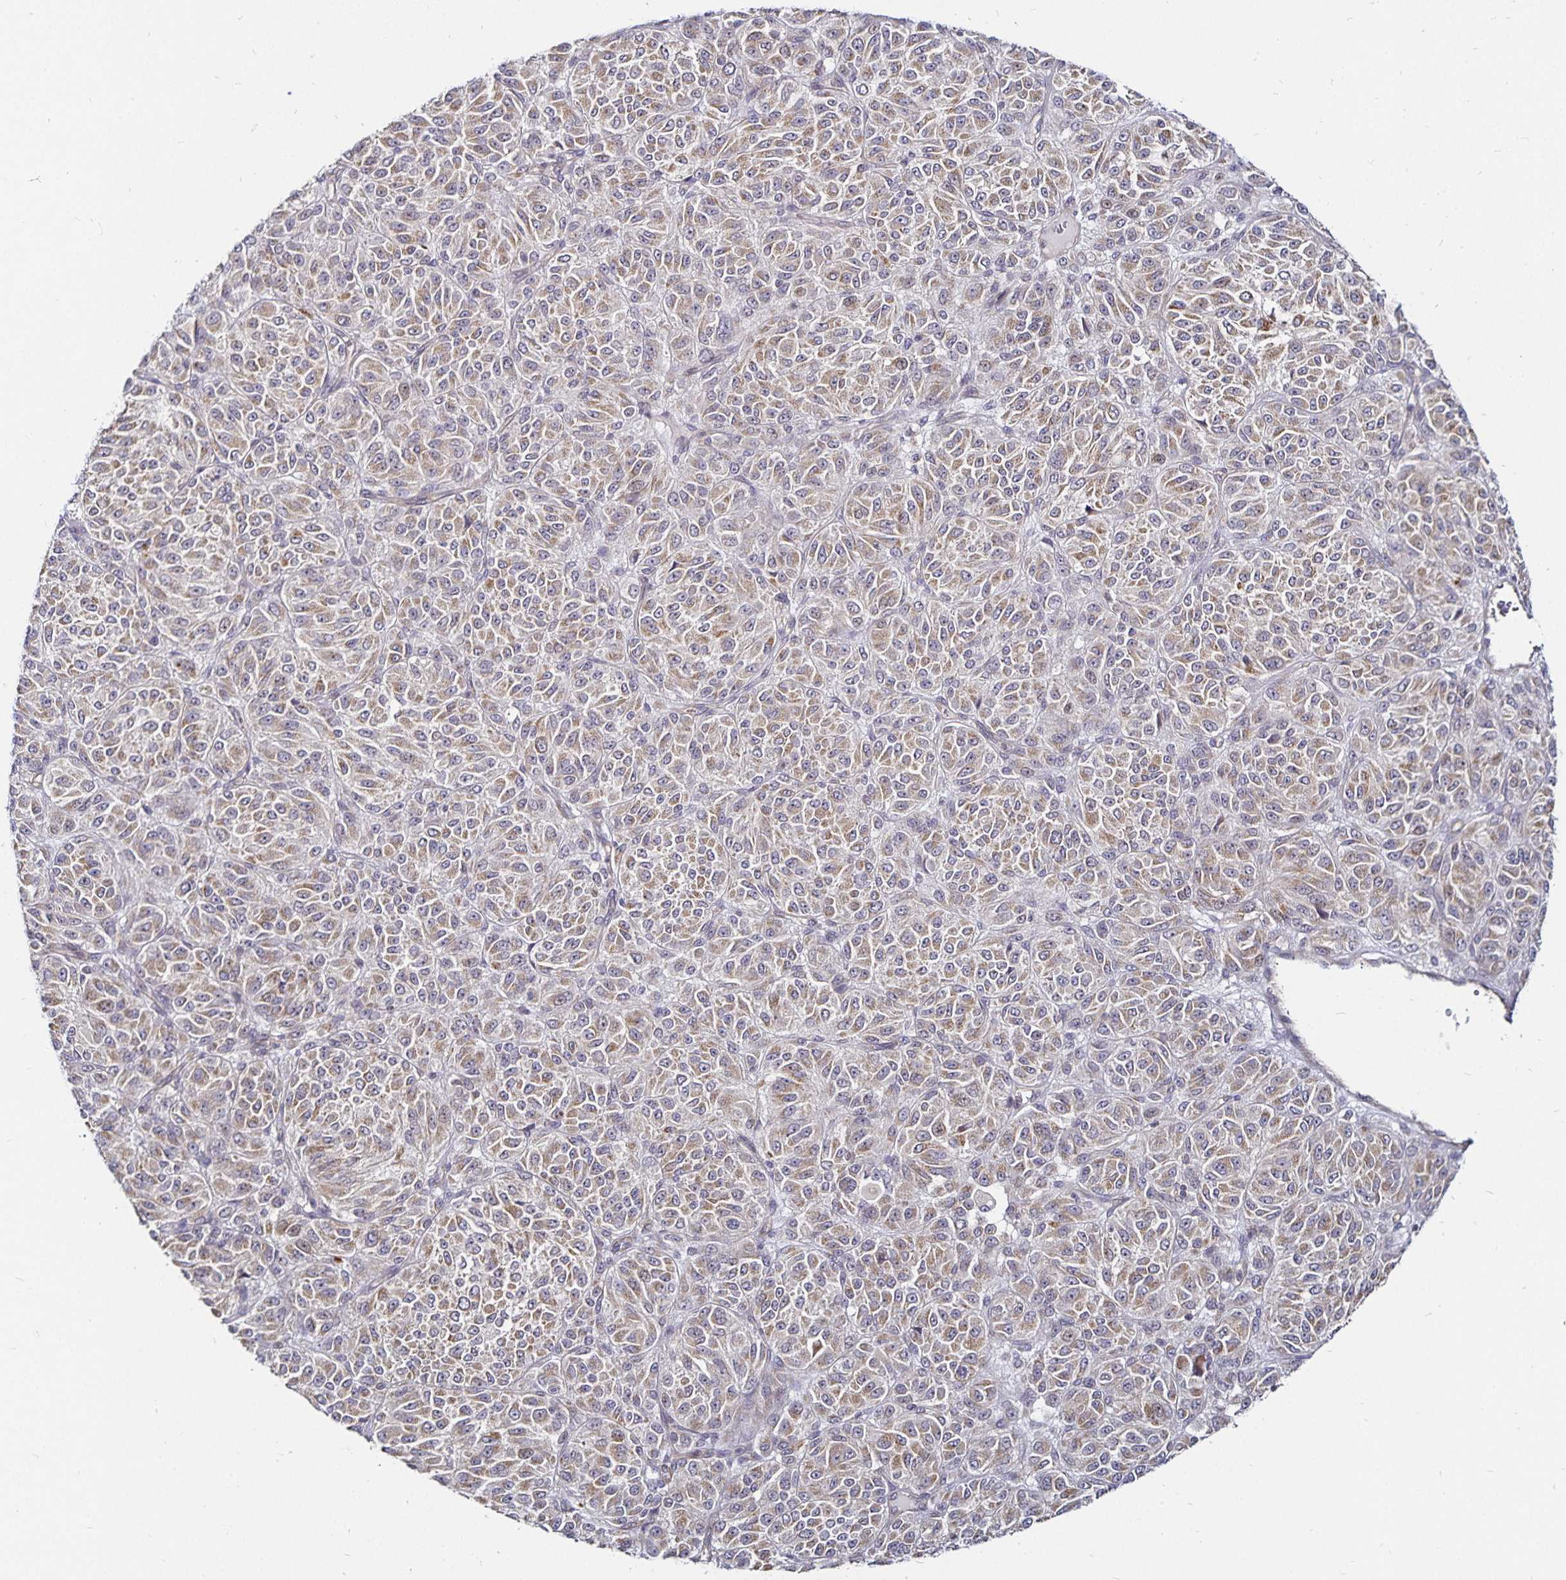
{"staining": {"intensity": "weak", "quantity": ">75%", "location": "cytoplasmic/membranous"}, "tissue": "melanoma", "cell_type": "Tumor cells", "image_type": "cancer", "snomed": [{"axis": "morphology", "description": "Malignant melanoma, Metastatic site"}, {"axis": "topography", "description": "Brain"}], "caption": "High-power microscopy captured an immunohistochemistry histopathology image of melanoma, revealing weak cytoplasmic/membranous expression in approximately >75% of tumor cells.", "gene": "CYP27A1", "patient": {"sex": "female", "age": 56}}